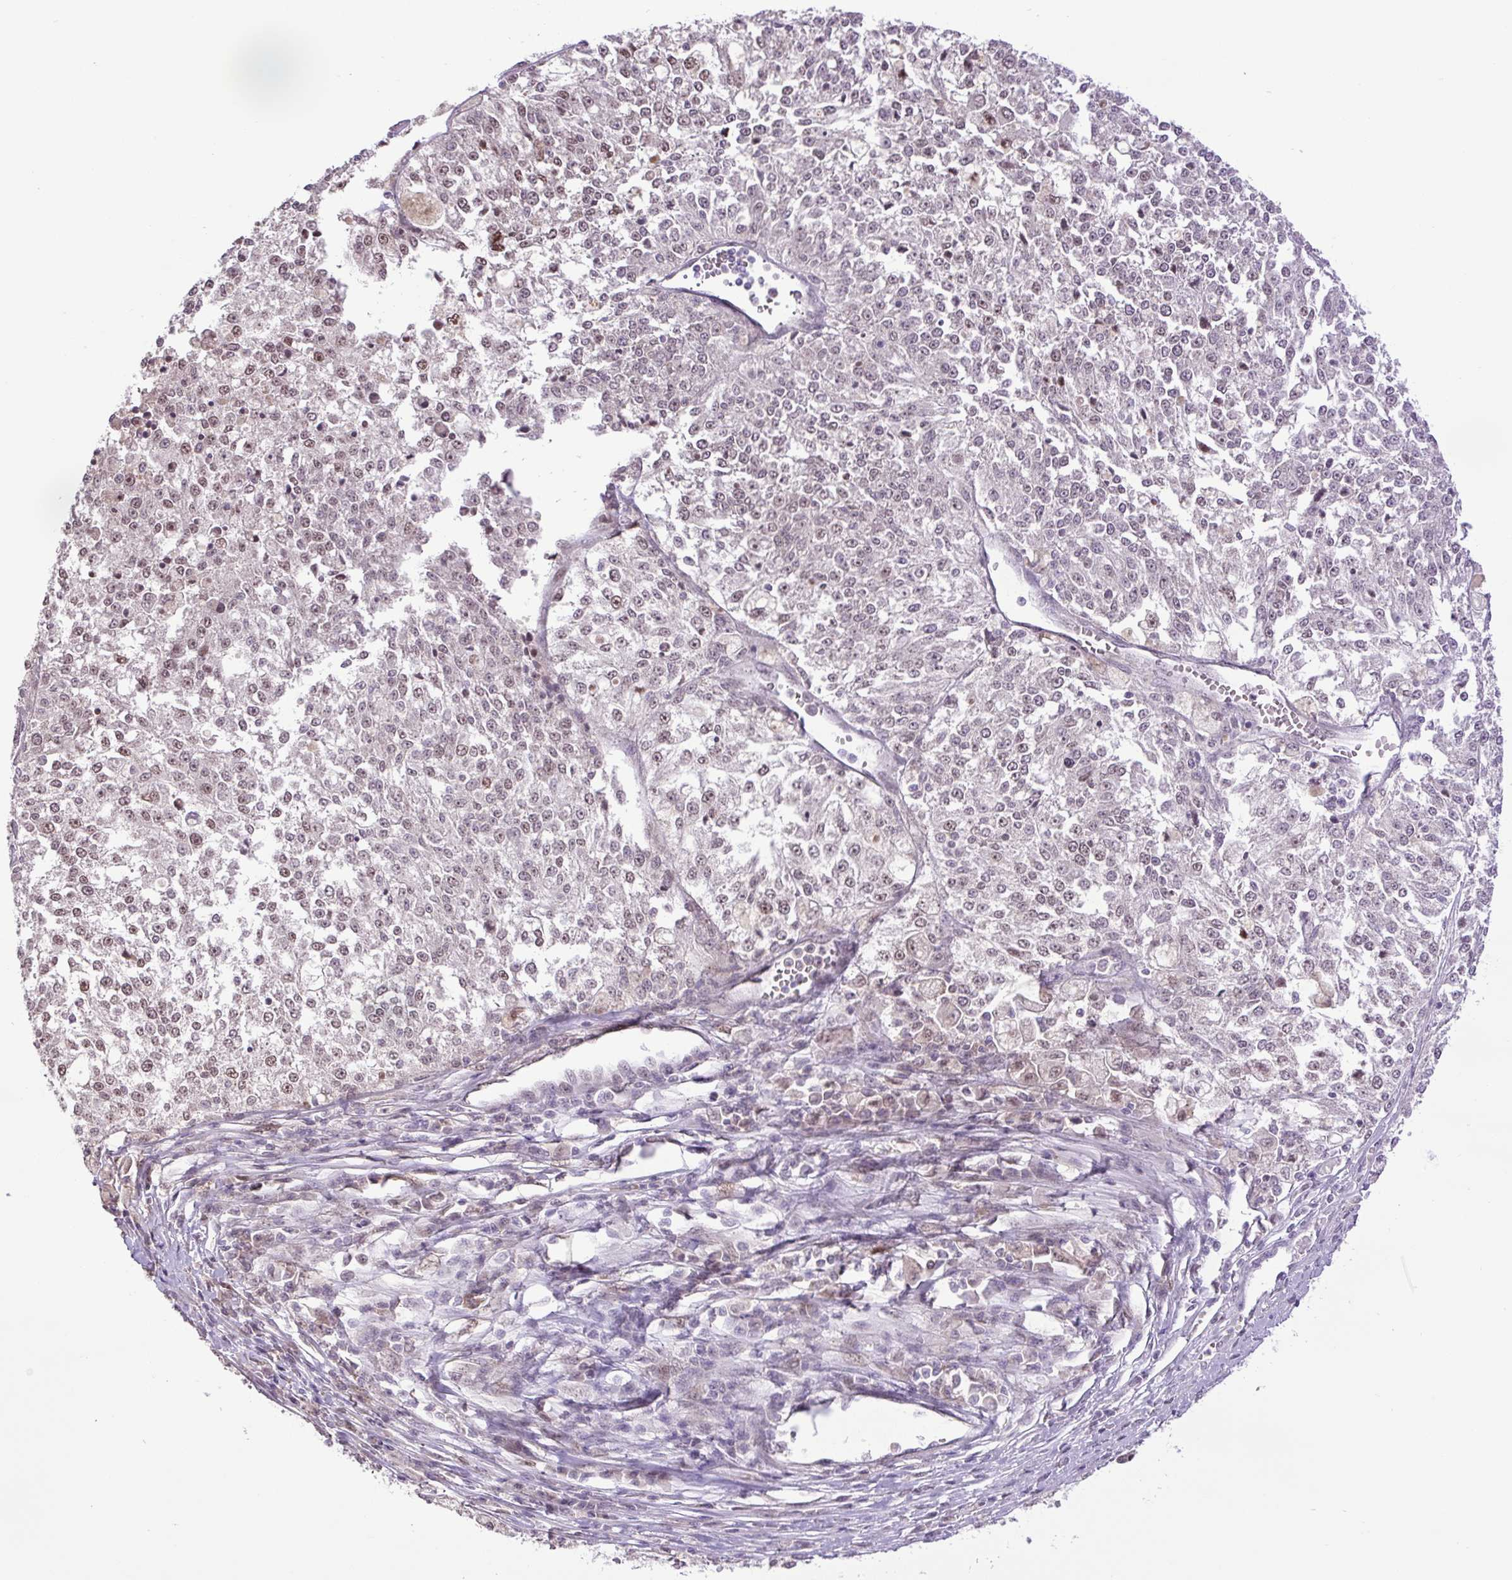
{"staining": {"intensity": "weak", "quantity": "25%-75%", "location": "nuclear"}, "tissue": "melanoma", "cell_type": "Tumor cells", "image_type": "cancer", "snomed": [{"axis": "morphology", "description": "Malignant melanoma, NOS"}, {"axis": "topography", "description": "Skin"}], "caption": "Malignant melanoma stained with a brown dye exhibits weak nuclear positive positivity in about 25%-75% of tumor cells.", "gene": "KPNA1", "patient": {"sex": "female", "age": 64}}